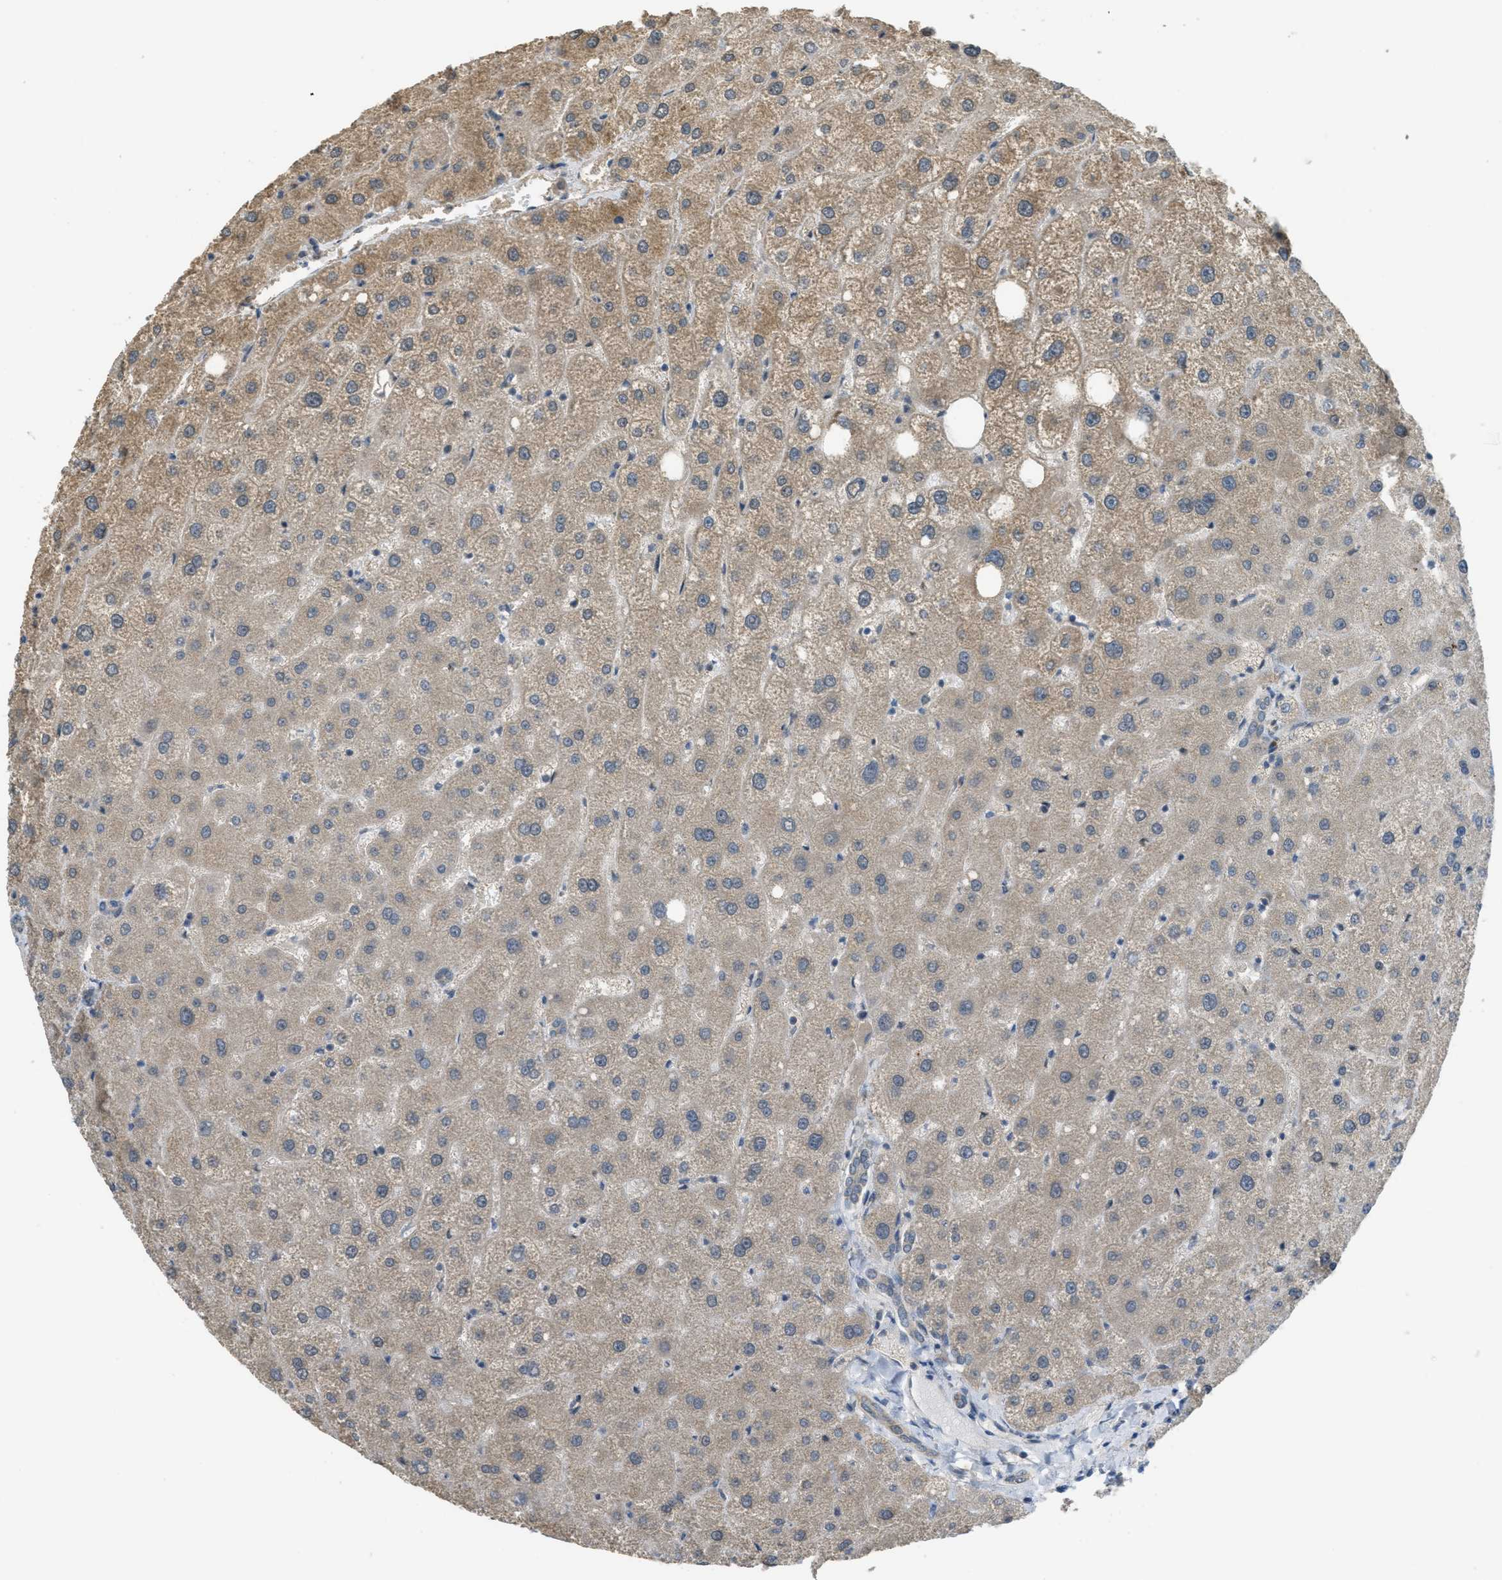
{"staining": {"intensity": "weak", "quantity": "25%-75%", "location": "cytoplasmic/membranous"}, "tissue": "liver", "cell_type": "Cholangiocytes", "image_type": "normal", "snomed": [{"axis": "morphology", "description": "Normal tissue, NOS"}, {"axis": "topography", "description": "Liver"}], "caption": "Weak cytoplasmic/membranous protein expression is identified in about 25%-75% of cholangiocytes in liver.", "gene": "IGF2BP2", "patient": {"sex": "male", "age": 73}}